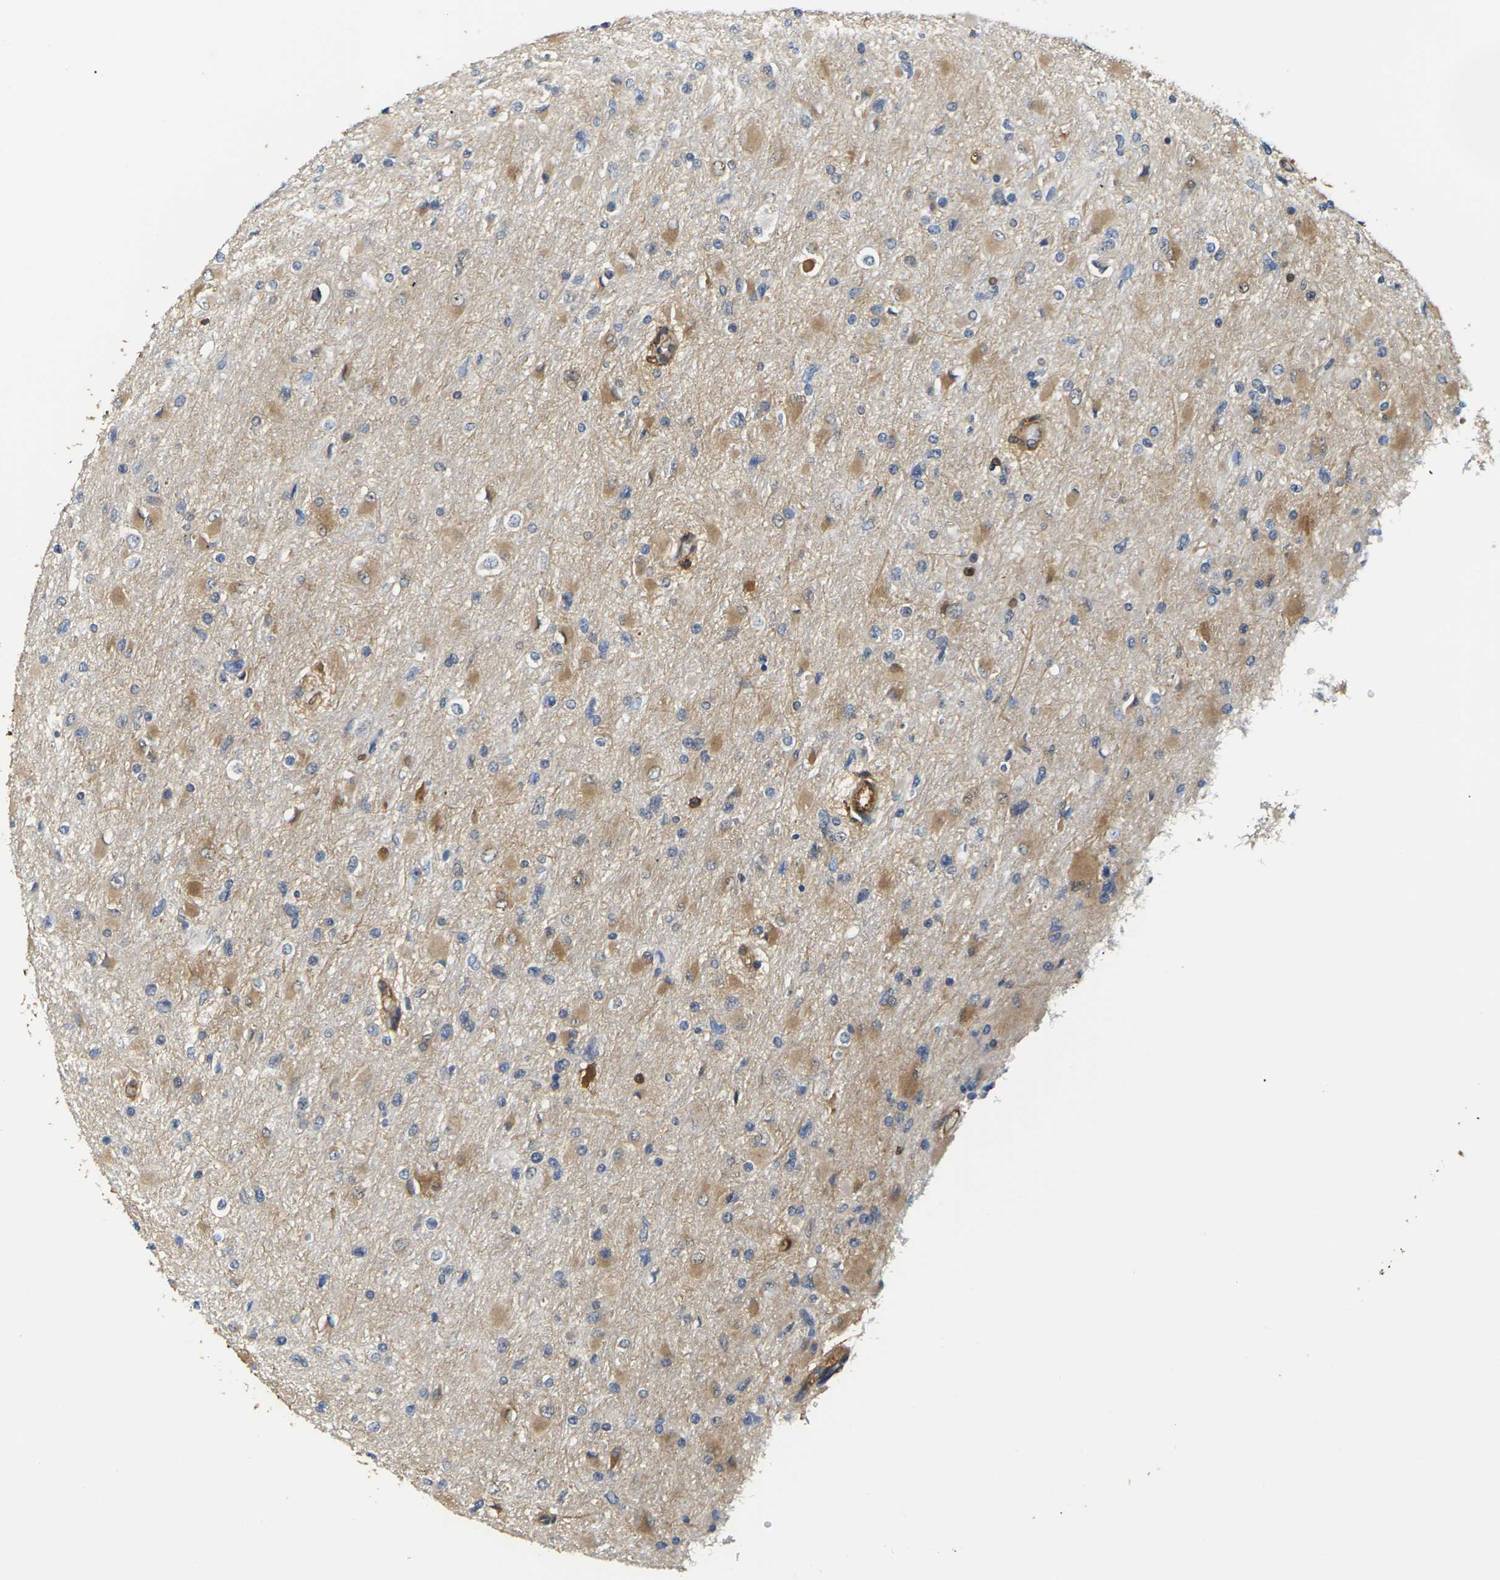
{"staining": {"intensity": "moderate", "quantity": "25%-75%", "location": "cytoplasmic/membranous"}, "tissue": "glioma", "cell_type": "Tumor cells", "image_type": "cancer", "snomed": [{"axis": "morphology", "description": "Glioma, malignant, High grade"}, {"axis": "topography", "description": "Cerebral cortex"}], "caption": "Immunohistochemistry (IHC) of glioma reveals medium levels of moderate cytoplasmic/membranous positivity in approximately 25%-75% of tumor cells.", "gene": "IQGAP1", "patient": {"sex": "female", "age": 36}}